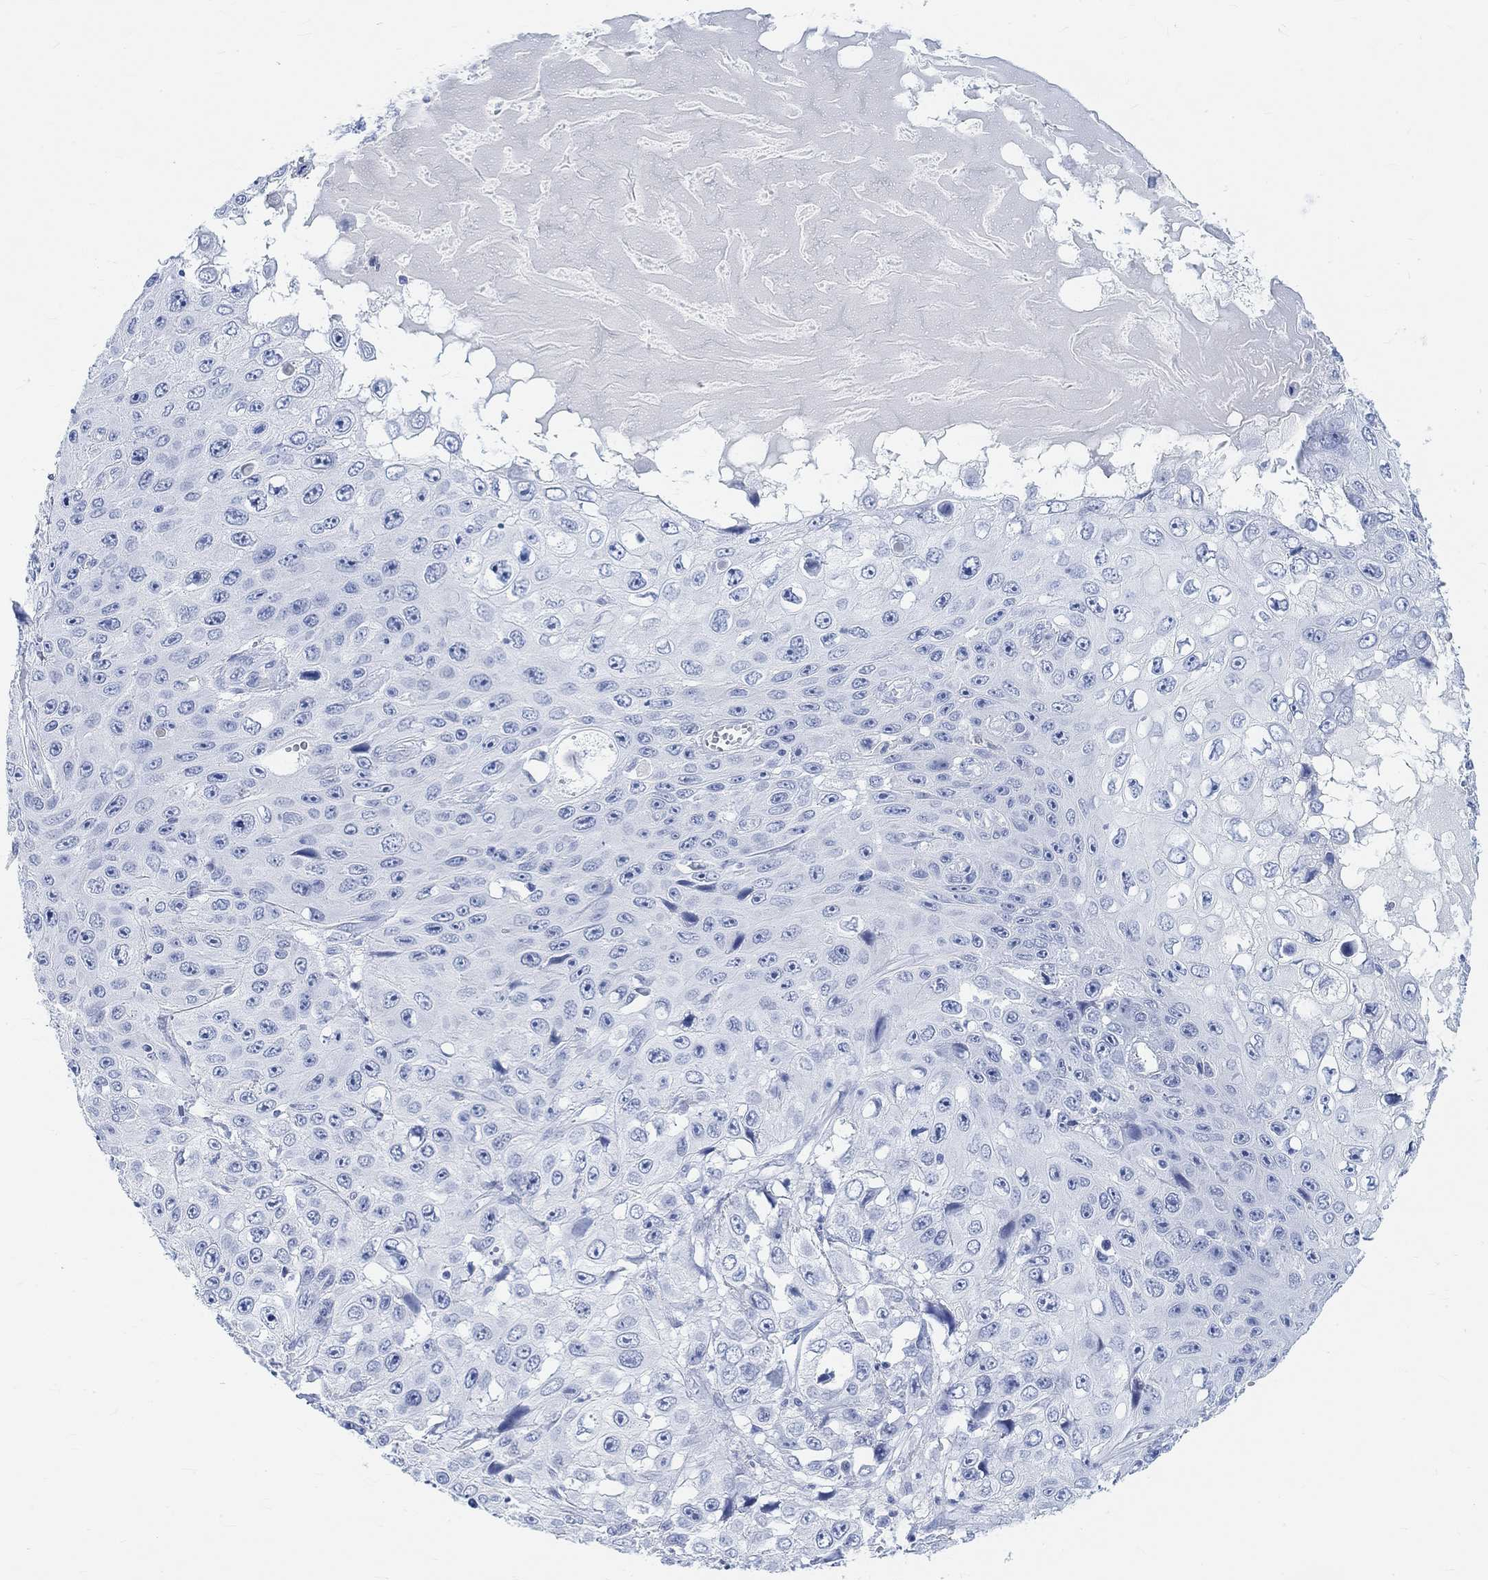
{"staining": {"intensity": "negative", "quantity": "none", "location": "none"}, "tissue": "skin cancer", "cell_type": "Tumor cells", "image_type": "cancer", "snomed": [{"axis": "morphology", "description": "Squamous cell carcinoma, NOS"}, {"axis": "topography", "description": "Skin"}], "caption": "A histopathology image of squamous cell carcinoma (skin) stained for a protein reveals no brown staining in tumor cells. Brightfield microscopy of IHC stained with DAB (brown) and hematoxylin (blue), captured at high magnification.", "gene": "ENO4", "patient": {"sex": "male", "age": 82}}